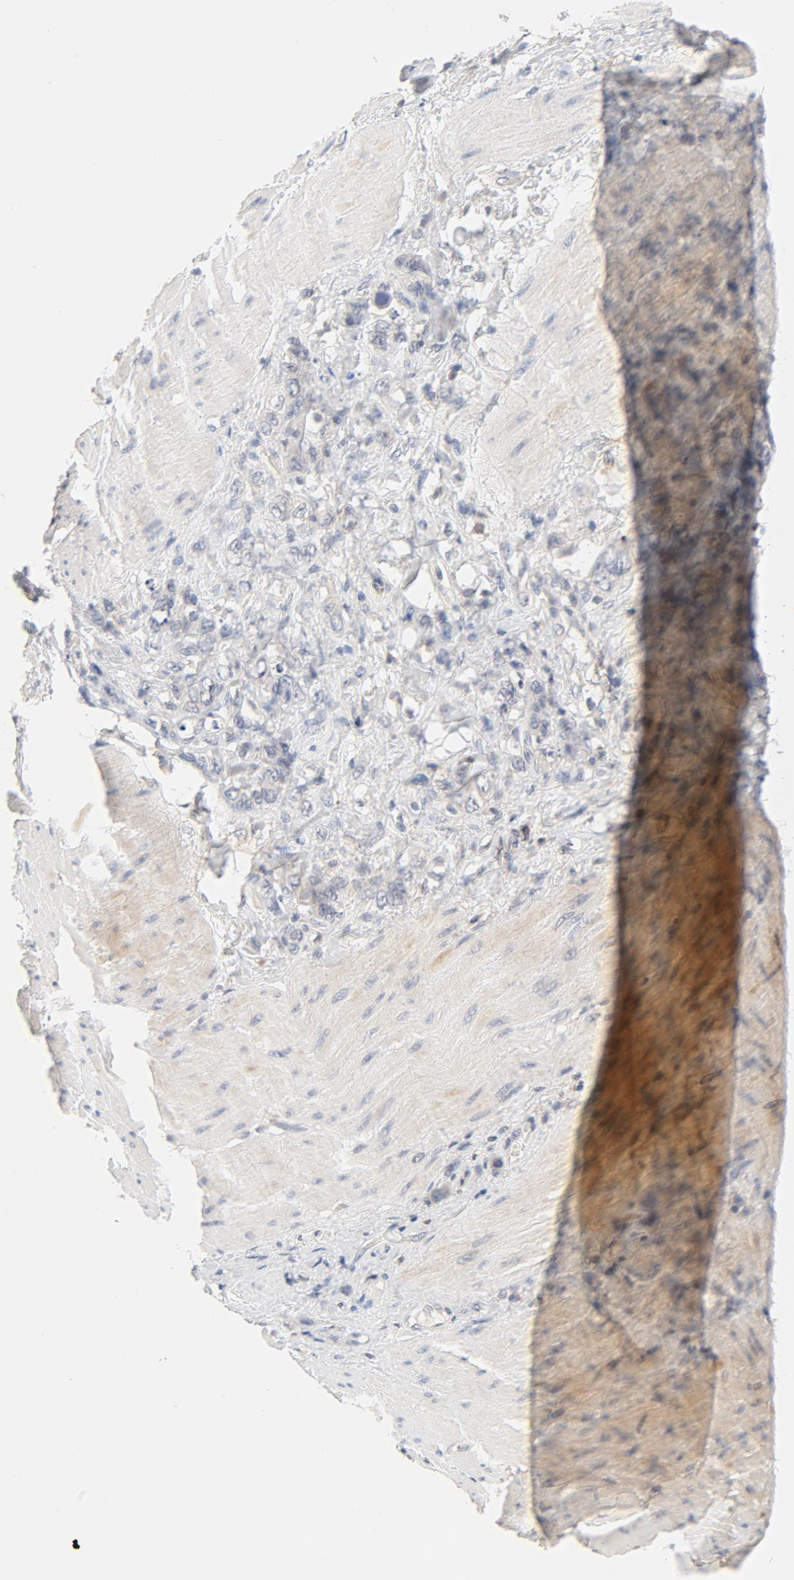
{"staining": {"intensity": "negative", "quantity": "none", "location": "none"}, "tissue": "stomach cancer", "cell_type": "Tumor cells", "image_type": "cancer", "snomed": [{"axis": "morphology", "description": "Normal tissue, NOS"}, {"axis": "morphology", "description": "Adenocarcinoma, NOS"}, {"axis": "topography", "description": "Stomach"}], "caption": "There is no significant staining in tumor cells of adenocarcinoma (stomach). Brightfield microscopy of IHC stained with DAB (3,3'-diaminobenzidine) (brown) and hematoxylin (blue), captured at high magnification.", "gene": "STAT1", "patient": {"sex": "male", "age": 82}}